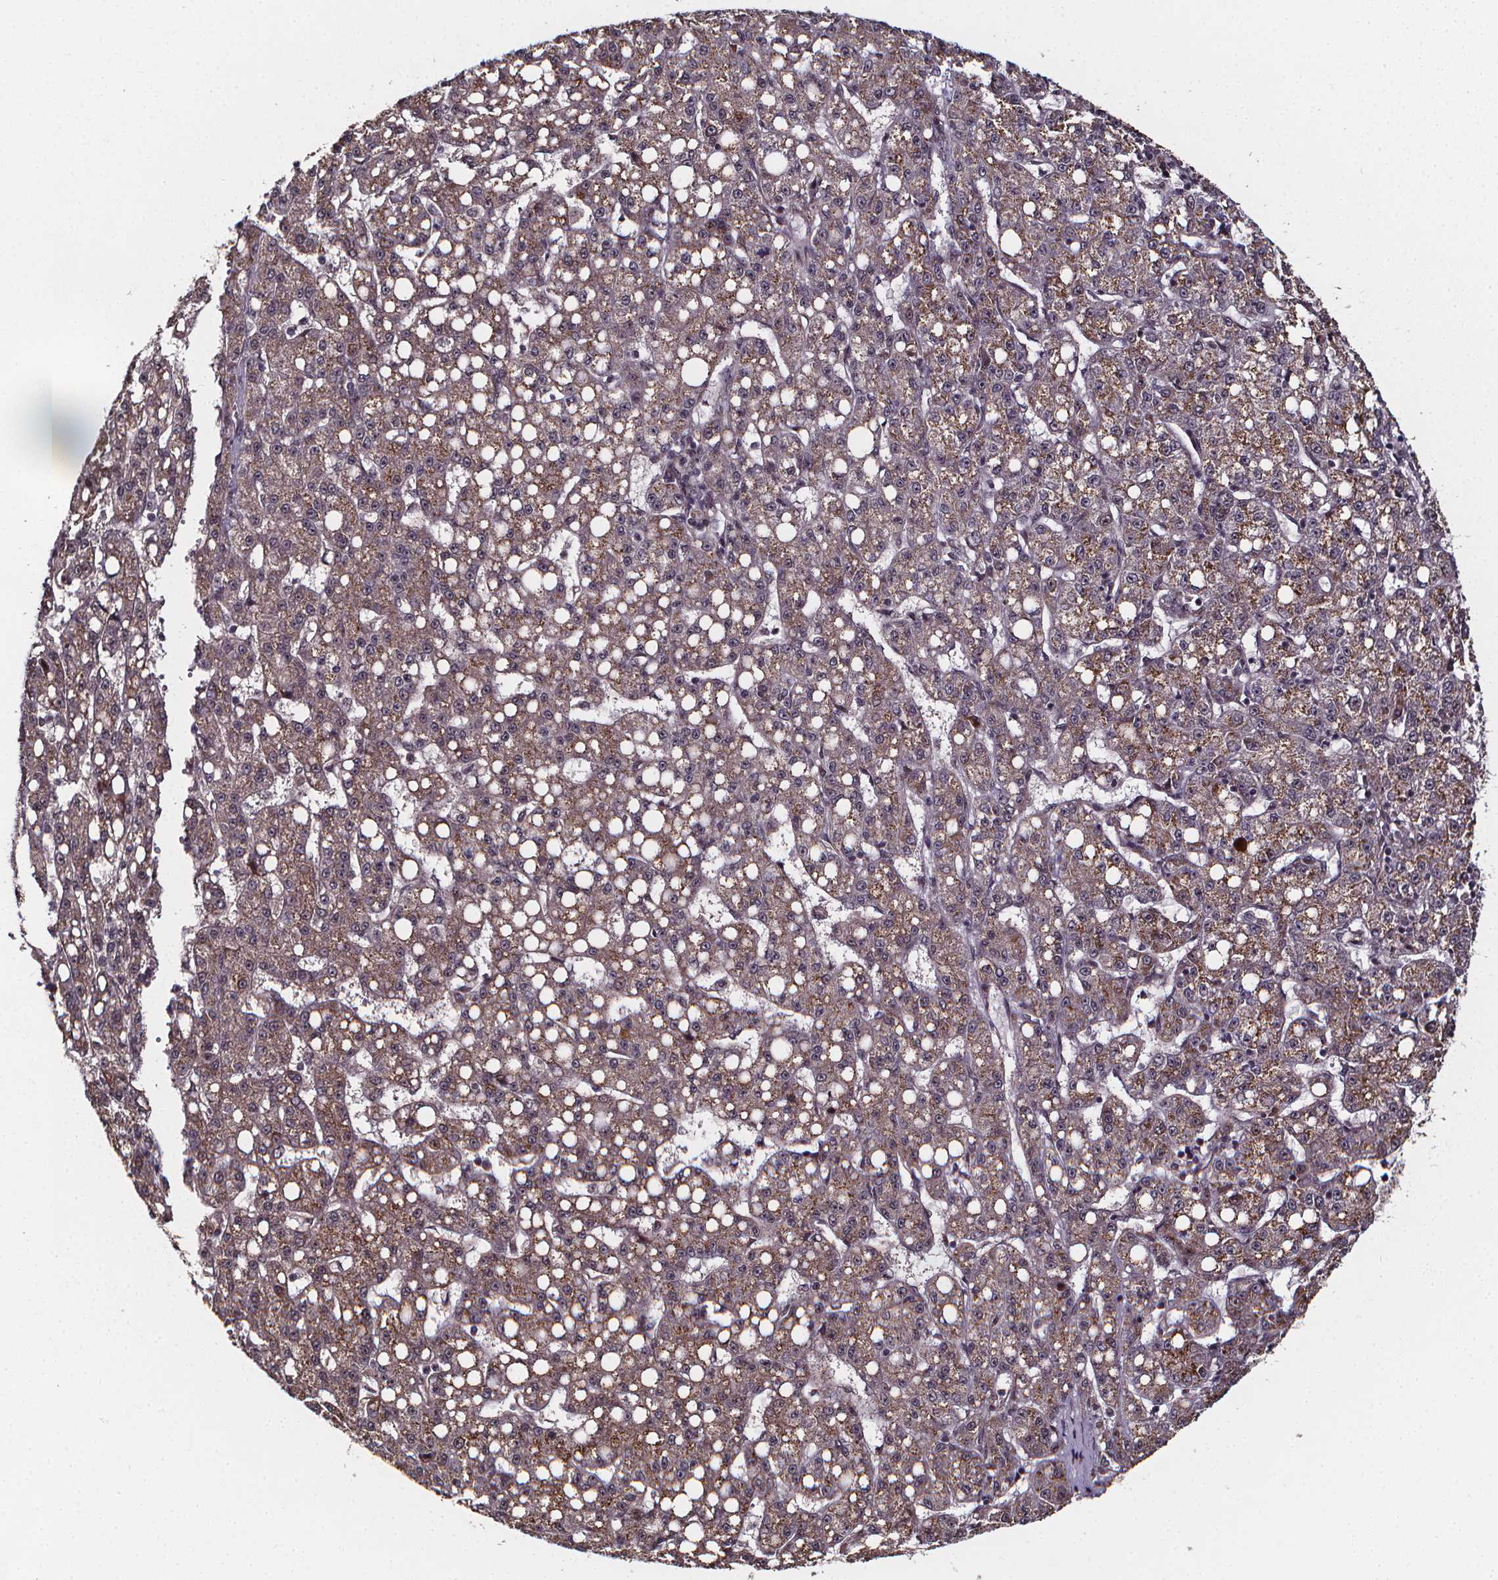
{"staining": {"intensity": "weak", "quantity": "25%-75%", "location": "cytoplasmic/membranous"}, "tissue": "liver cancer", "cell_type": "Tumor cells", "image_type": "cancer", "snomed": [{"axis": "morphology", "description": "Carcinoma, Hepatocellular, NOS"}, {"axis": "topography", "description": "Liver"}], "caption": "Immunohistochemistry (IHC) histopathology image of human liver cancer stained for a protein (brown), which reveals low levels of weak cytoplasmic/membranous expression in approximately 25%-75% of tumor cells.", "gene": "DDIT3", "patient": {"sex": "female", "age": 65}}